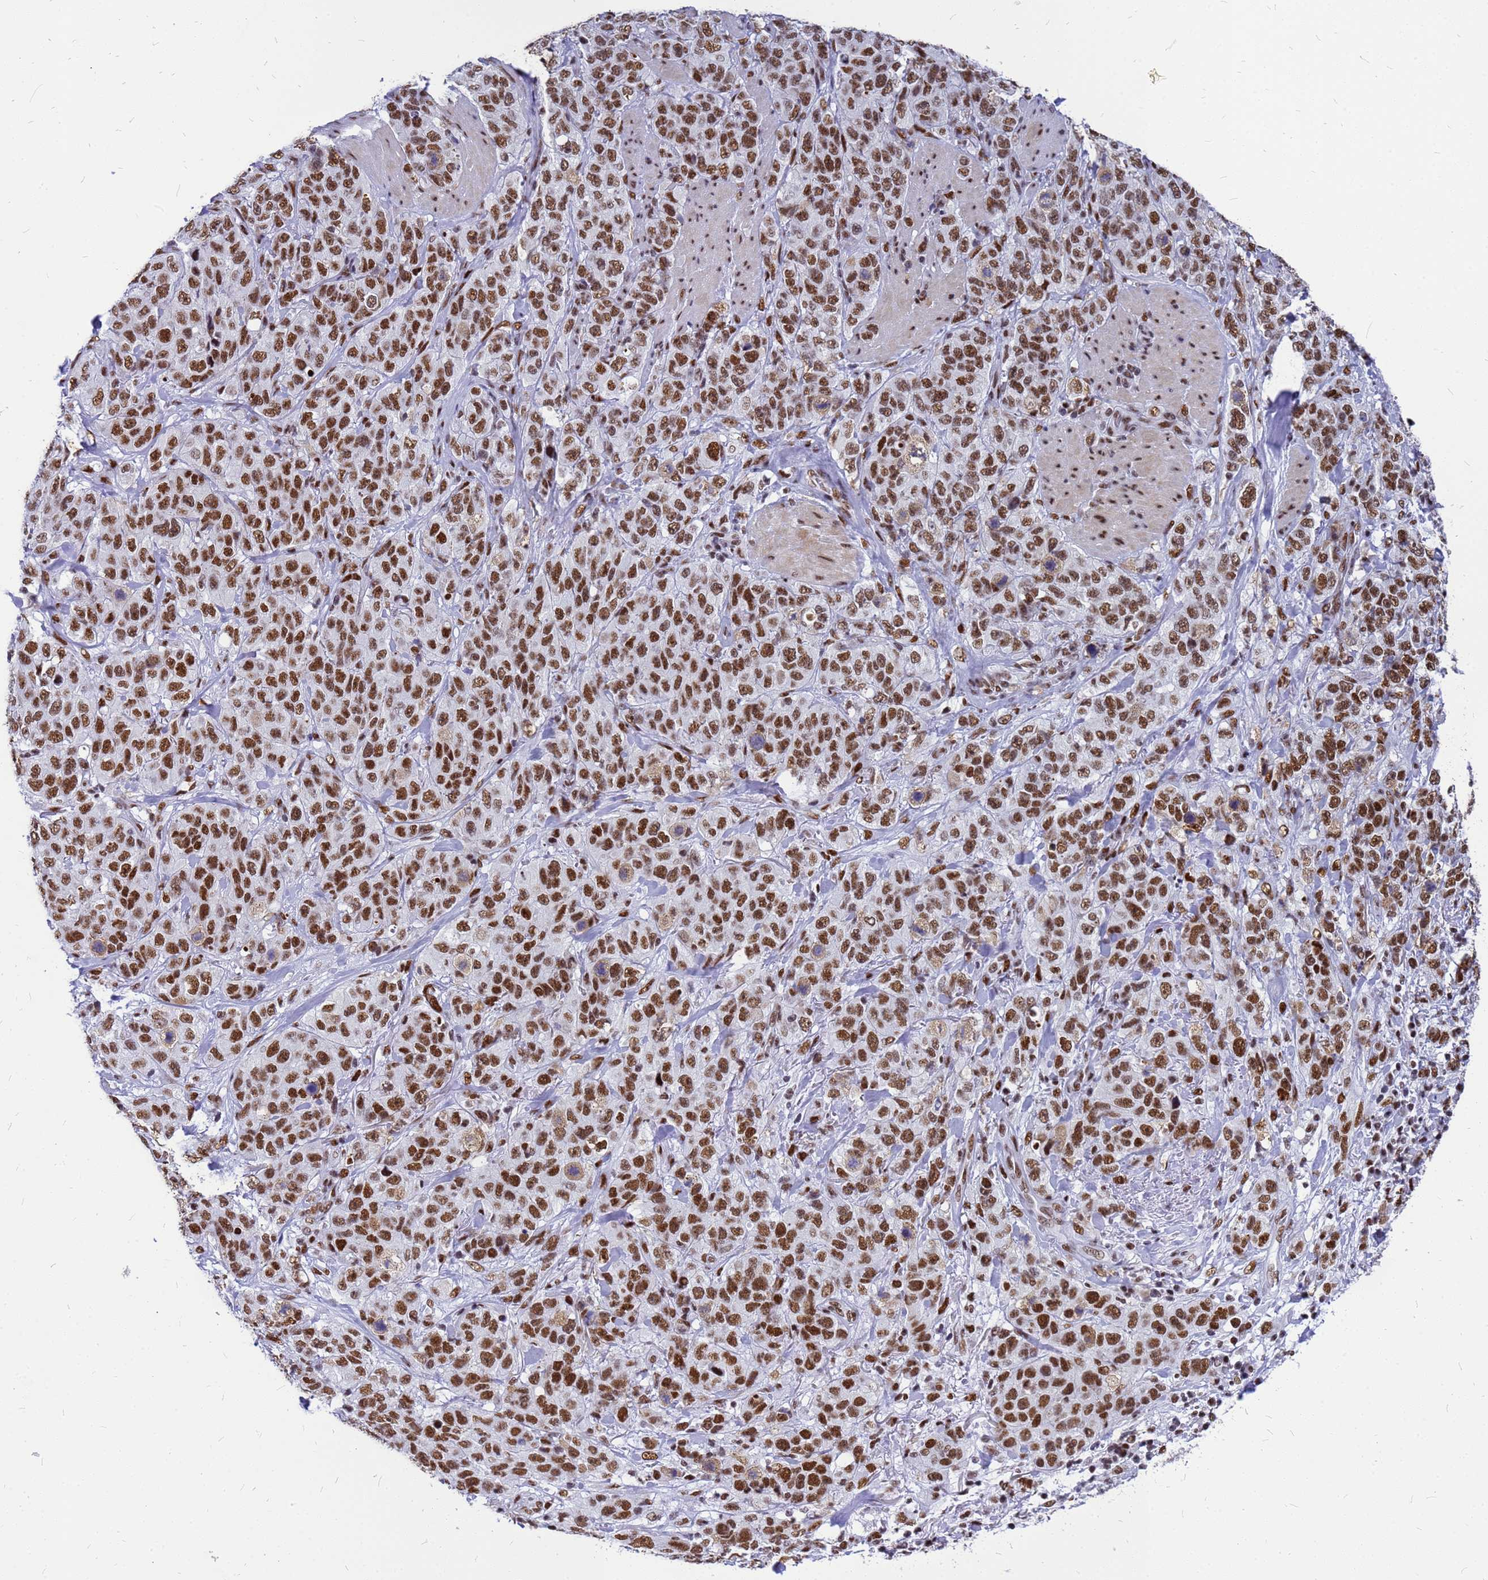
{"staining": {"intensity": "moderate", "quantity": ">75%", "location": "nuclear"}, "tissue": "stomach cancer", "cell_type": "Tumor cells", "image_type": "cancer", "snomed": [{"axis": "morphology", "description": "Adenocarcinoma, NOS"}, {"axis": "topography", "description": "Stomach"}], "caption": "The histopathology image demonstrates a brown stain indicating the presence of a protein in the nuclear of tumor cells in stomach cancer.", "gene": "SART3", "patient": {"sex": "male", "age": 48}}